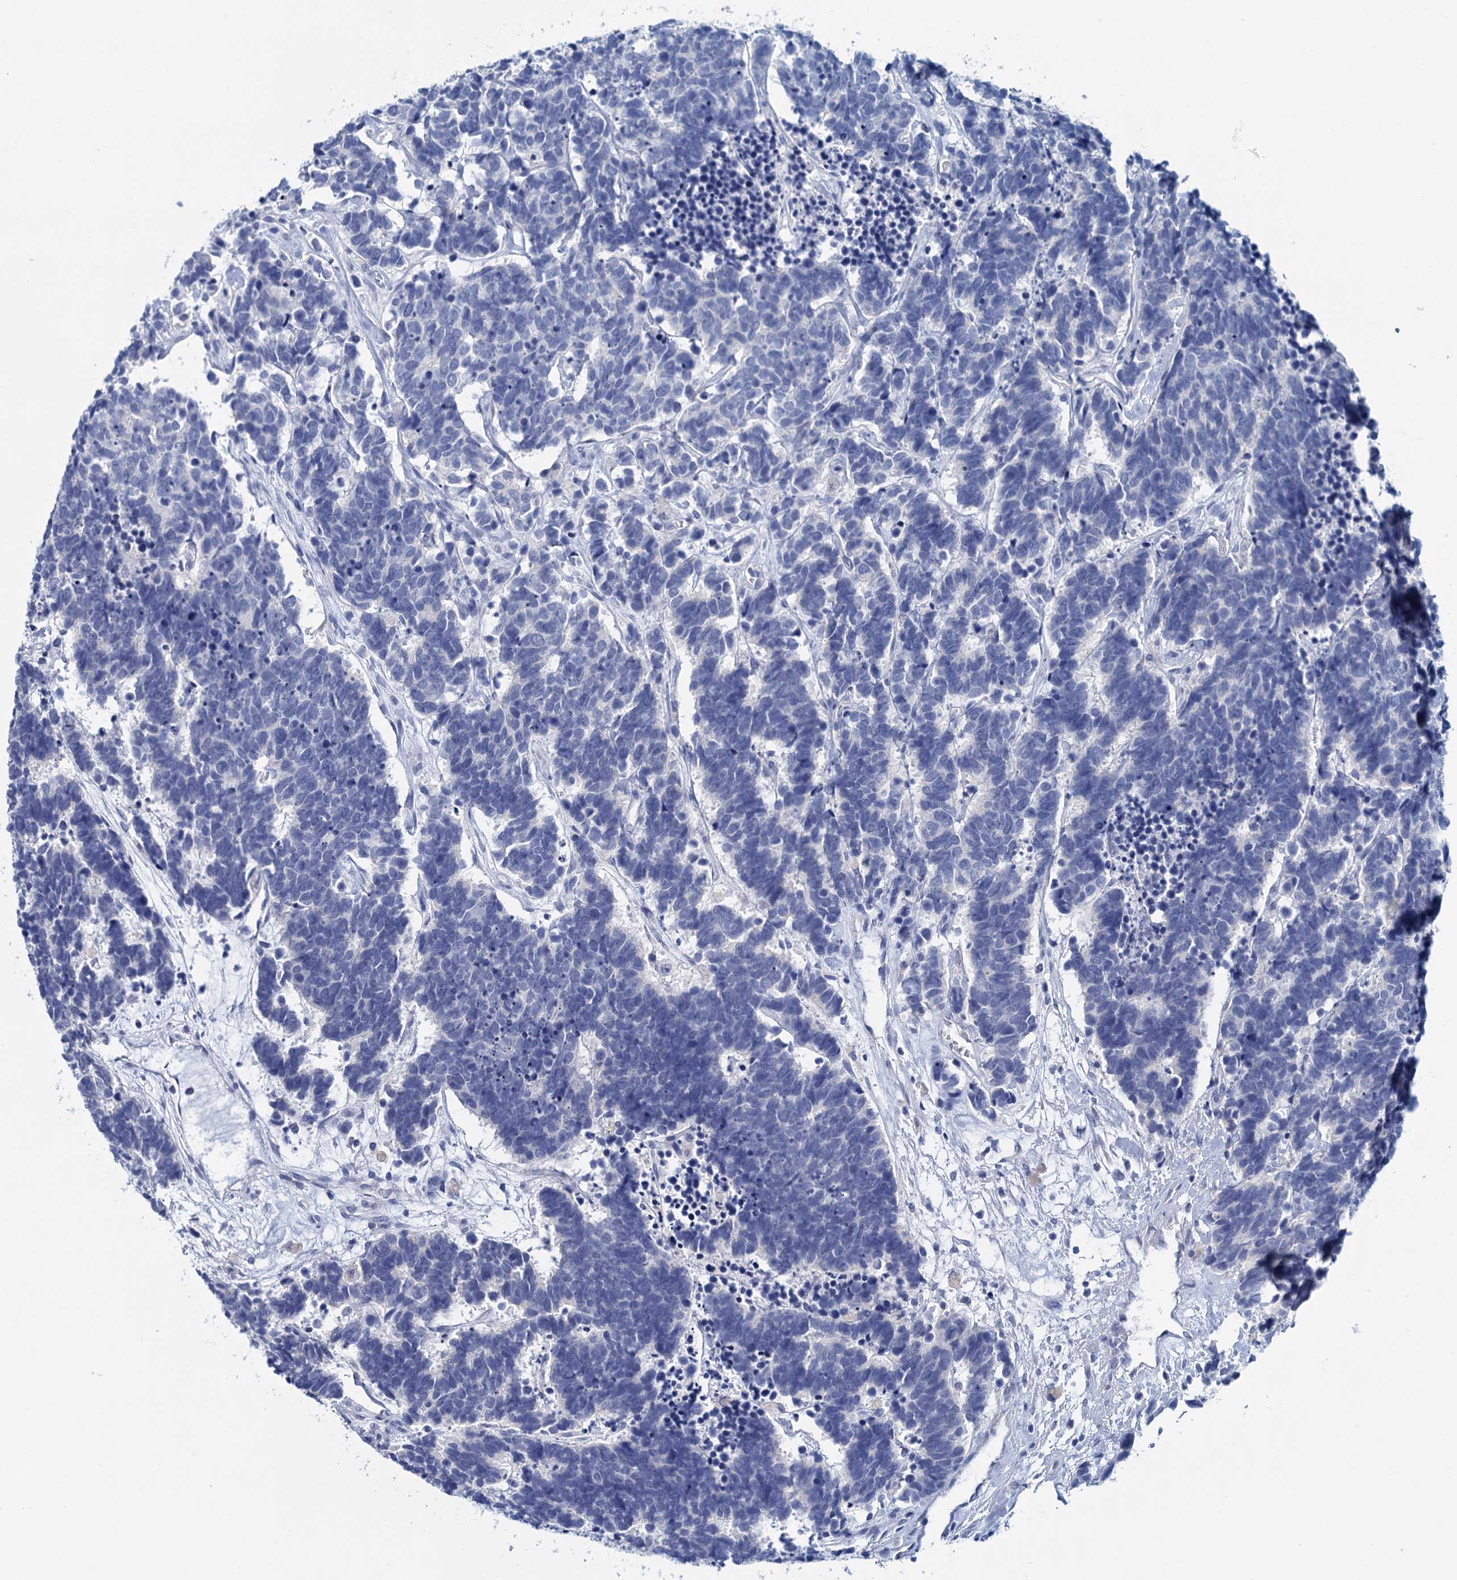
{"staining": {"intensity": "negative", "quantity": "none", "location": "none"}, "tissue": "carcinoid", "cell_type": "Tumor cells", "image_type": "cancer", "snomed": [{"axis": "morphology", "description": "Carcinoma, NOS"}, {"axis": "morphology", "description": "Carcinoid, malignant, NOS"}, {"axis": "topography", "description": "Urinary bladder"}], "caption": "An IHC image of carcinoma is shown. There is no staining in tumor cells of carcinoma.", "gene": "MYOZ3", "patient": {"sex": "male", "age": 57}}